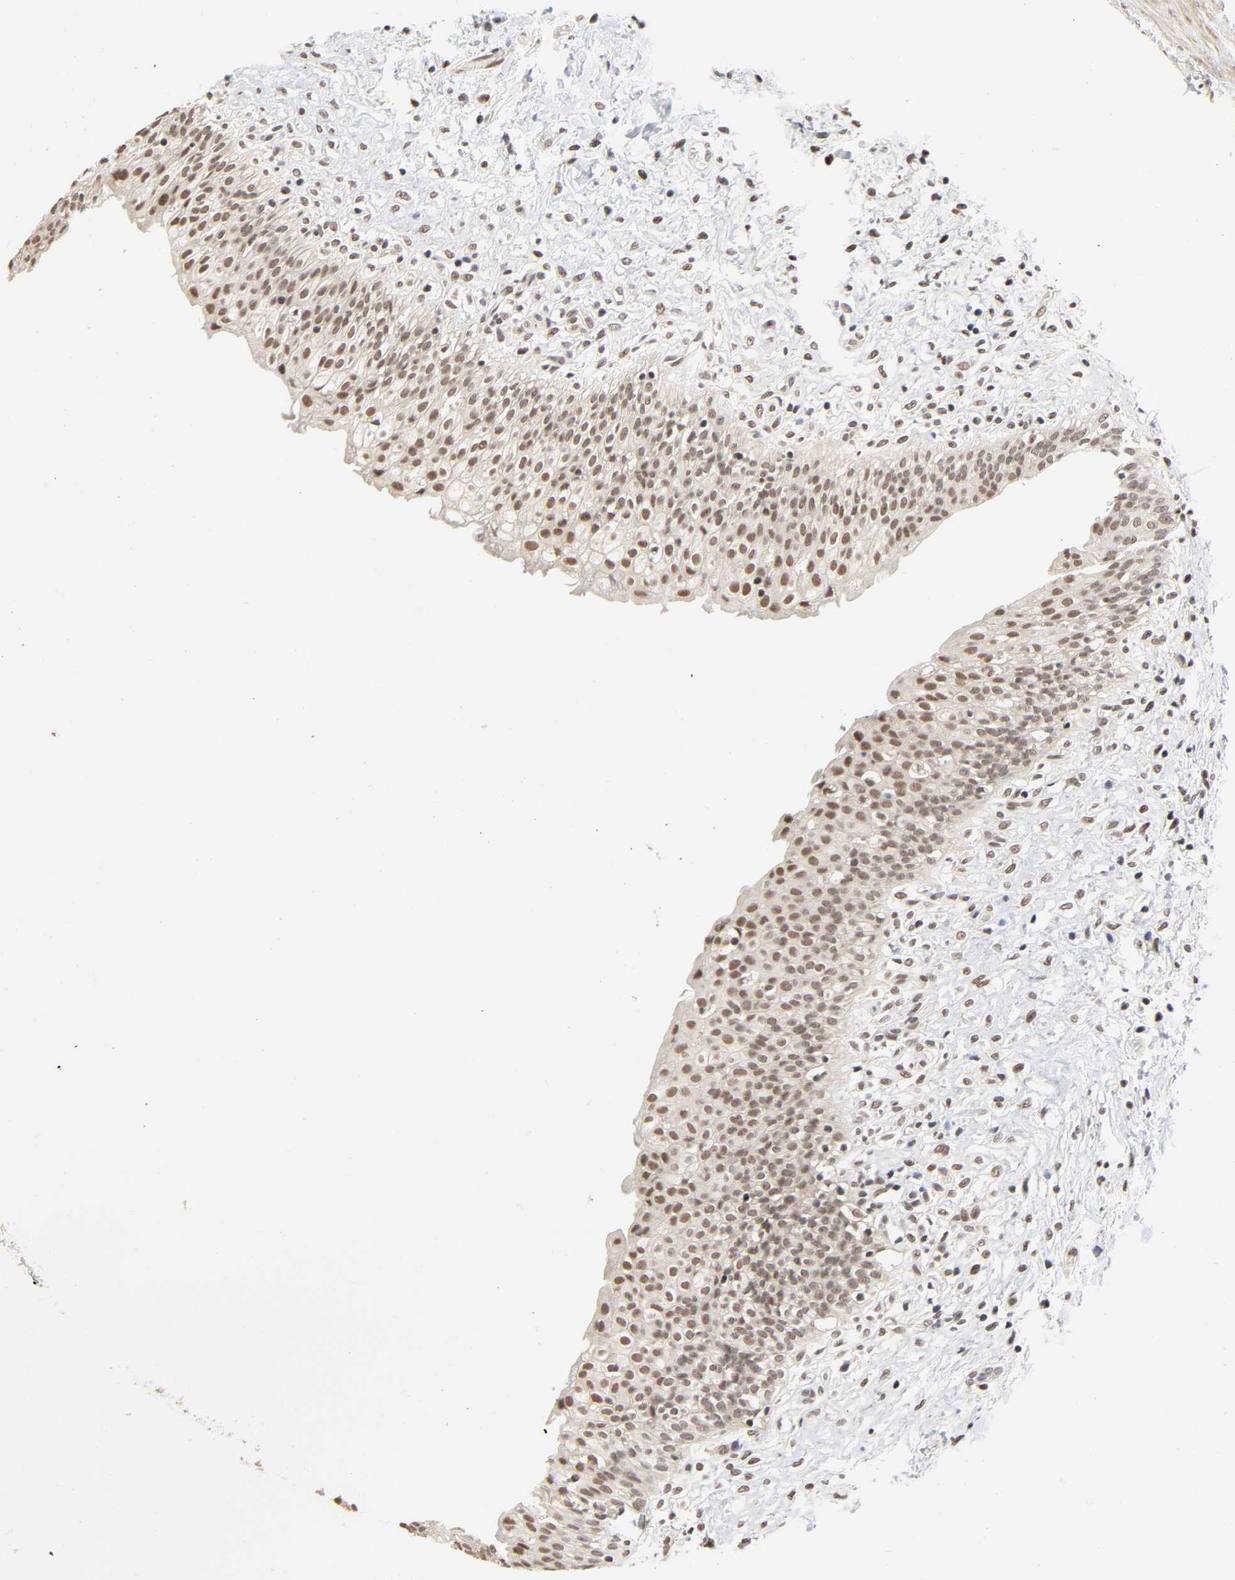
{"staining": {"intensity": "moderate", "quantity": ">75%", "location": "nuclear"}, "tissue": "urinary bladder", "cell_type": "Urothelial cells", "image_type": "normal", "snomed": [{"axis": "morphology", "description": "Normal tissue, NOS"}, {"axis": "topography", "description": "Urinary bladder"}], "caption": "Immunohistochemical staining of unremarkable human urinary bladder demonstrates >75% levels of moderate nuclear protein expression in about >75% of urothelial cells.", "gene": "ZKSCAN8", "patient": {"sex": "female", "age": 80}}